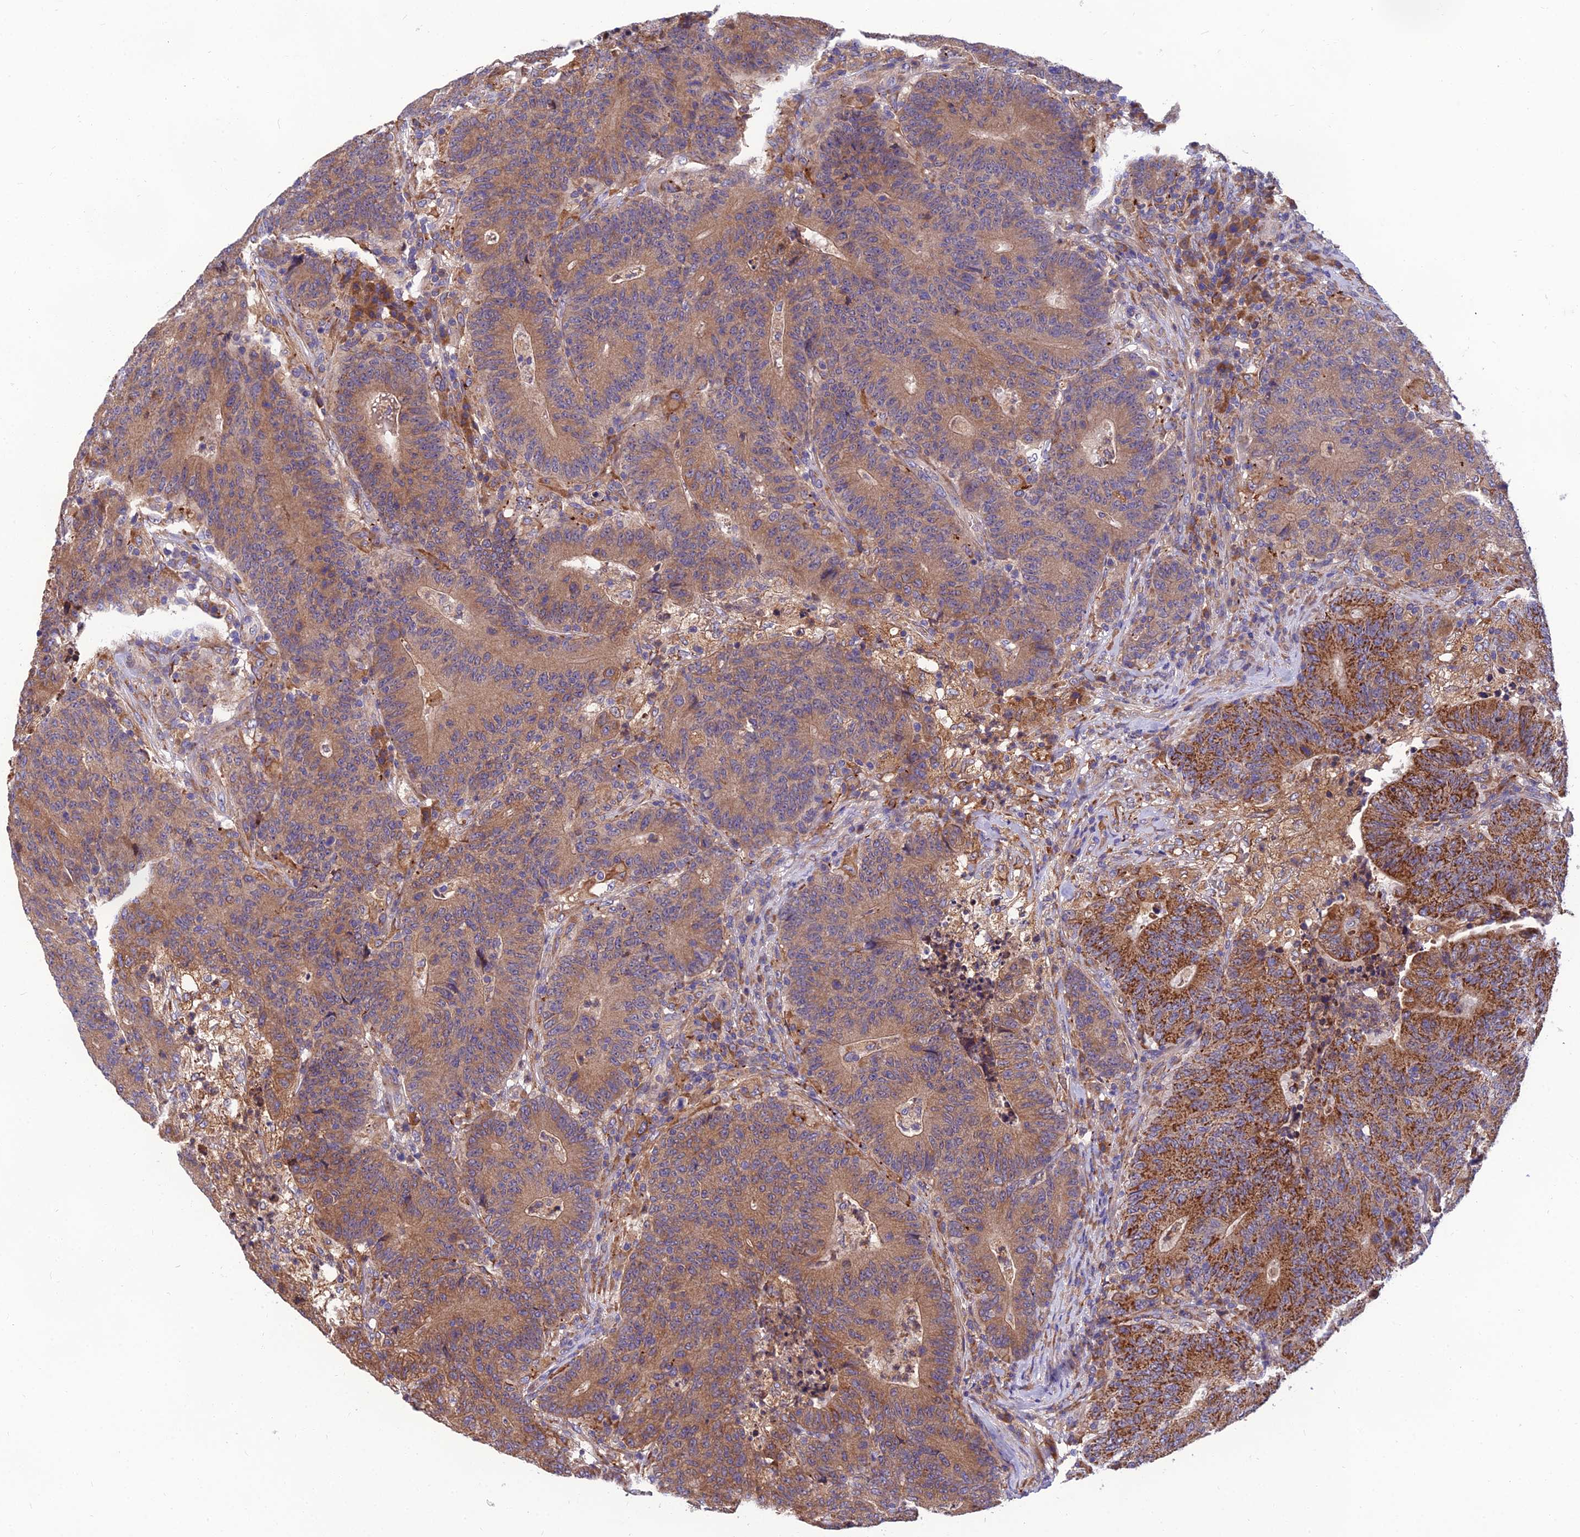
{"staining": {"intensity": "moderate", "quantity": ">75%", "location": "cytoplasmic/membranous"}, "tissue": "colorectal cancer", "cell_type": "Tumor cells", "image_type": "cancer", "snomed": [{"axis": "morphology", "description": "Adenocarcinoma, NOS"}, {"axis": "topography", "description": "Colon"}], "caption": "Brown immunohistochemical staining in colorectal adenocarcinoma displays moderate cytoplasmic/membranous staining in approximately >75% of tumor cells.", "gene": "UMAD1", "patient": {"sex": "female", "age": 75}}